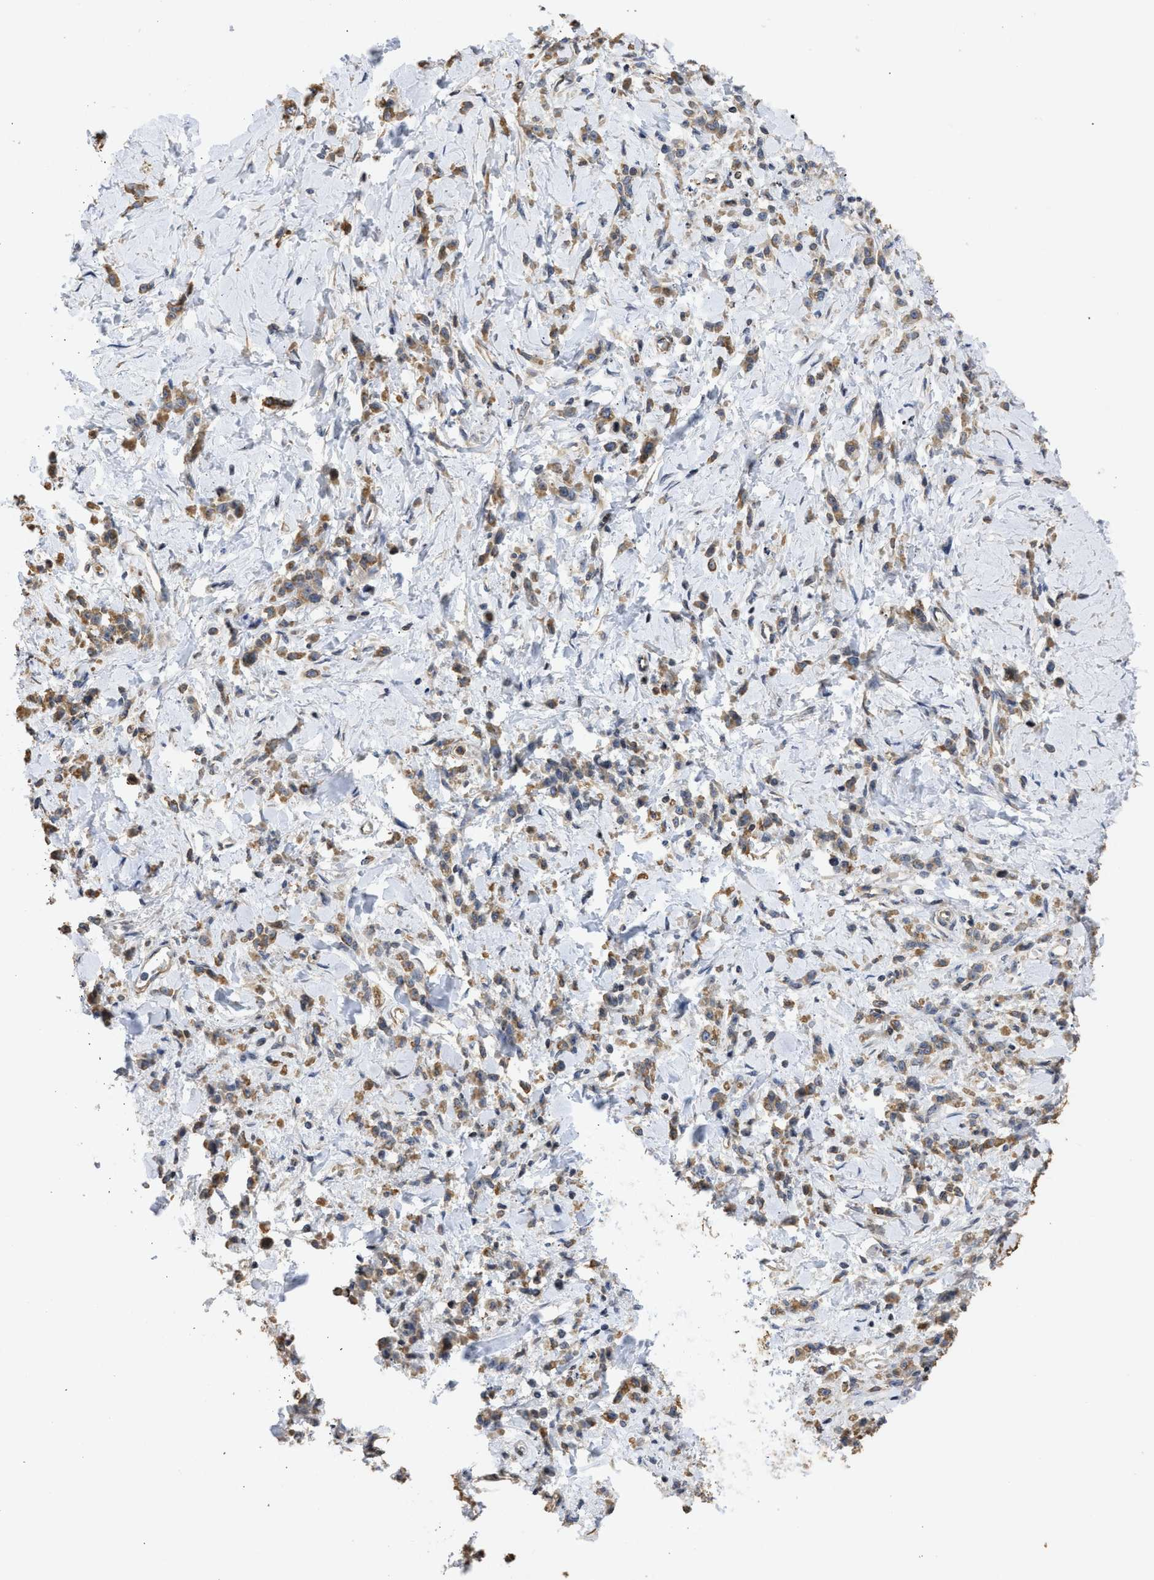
{"staining": {"intensity": "moderate", "quantity": ">75%", "location": "cytoplasmic/membranous"}, "tissue": "stomach cancer", "cell_type": "Tumor cells", "image_type": "cancer", "snomed": [{"axis": "morphology", "description": "Normal tissue, NOS"}, {"axis": "morphology", "description": "Adenocarcinoma, NOS"}, {"axis": "topography", "description": "Stomach"}], "caption": "Moderate cytoplasmic/membranous positivity is present in about >75% of tumor cells in stomach adenocarcinoma.", "gene": "ENSG00000142539", "patient": {"sex": "male", "age": 82}}